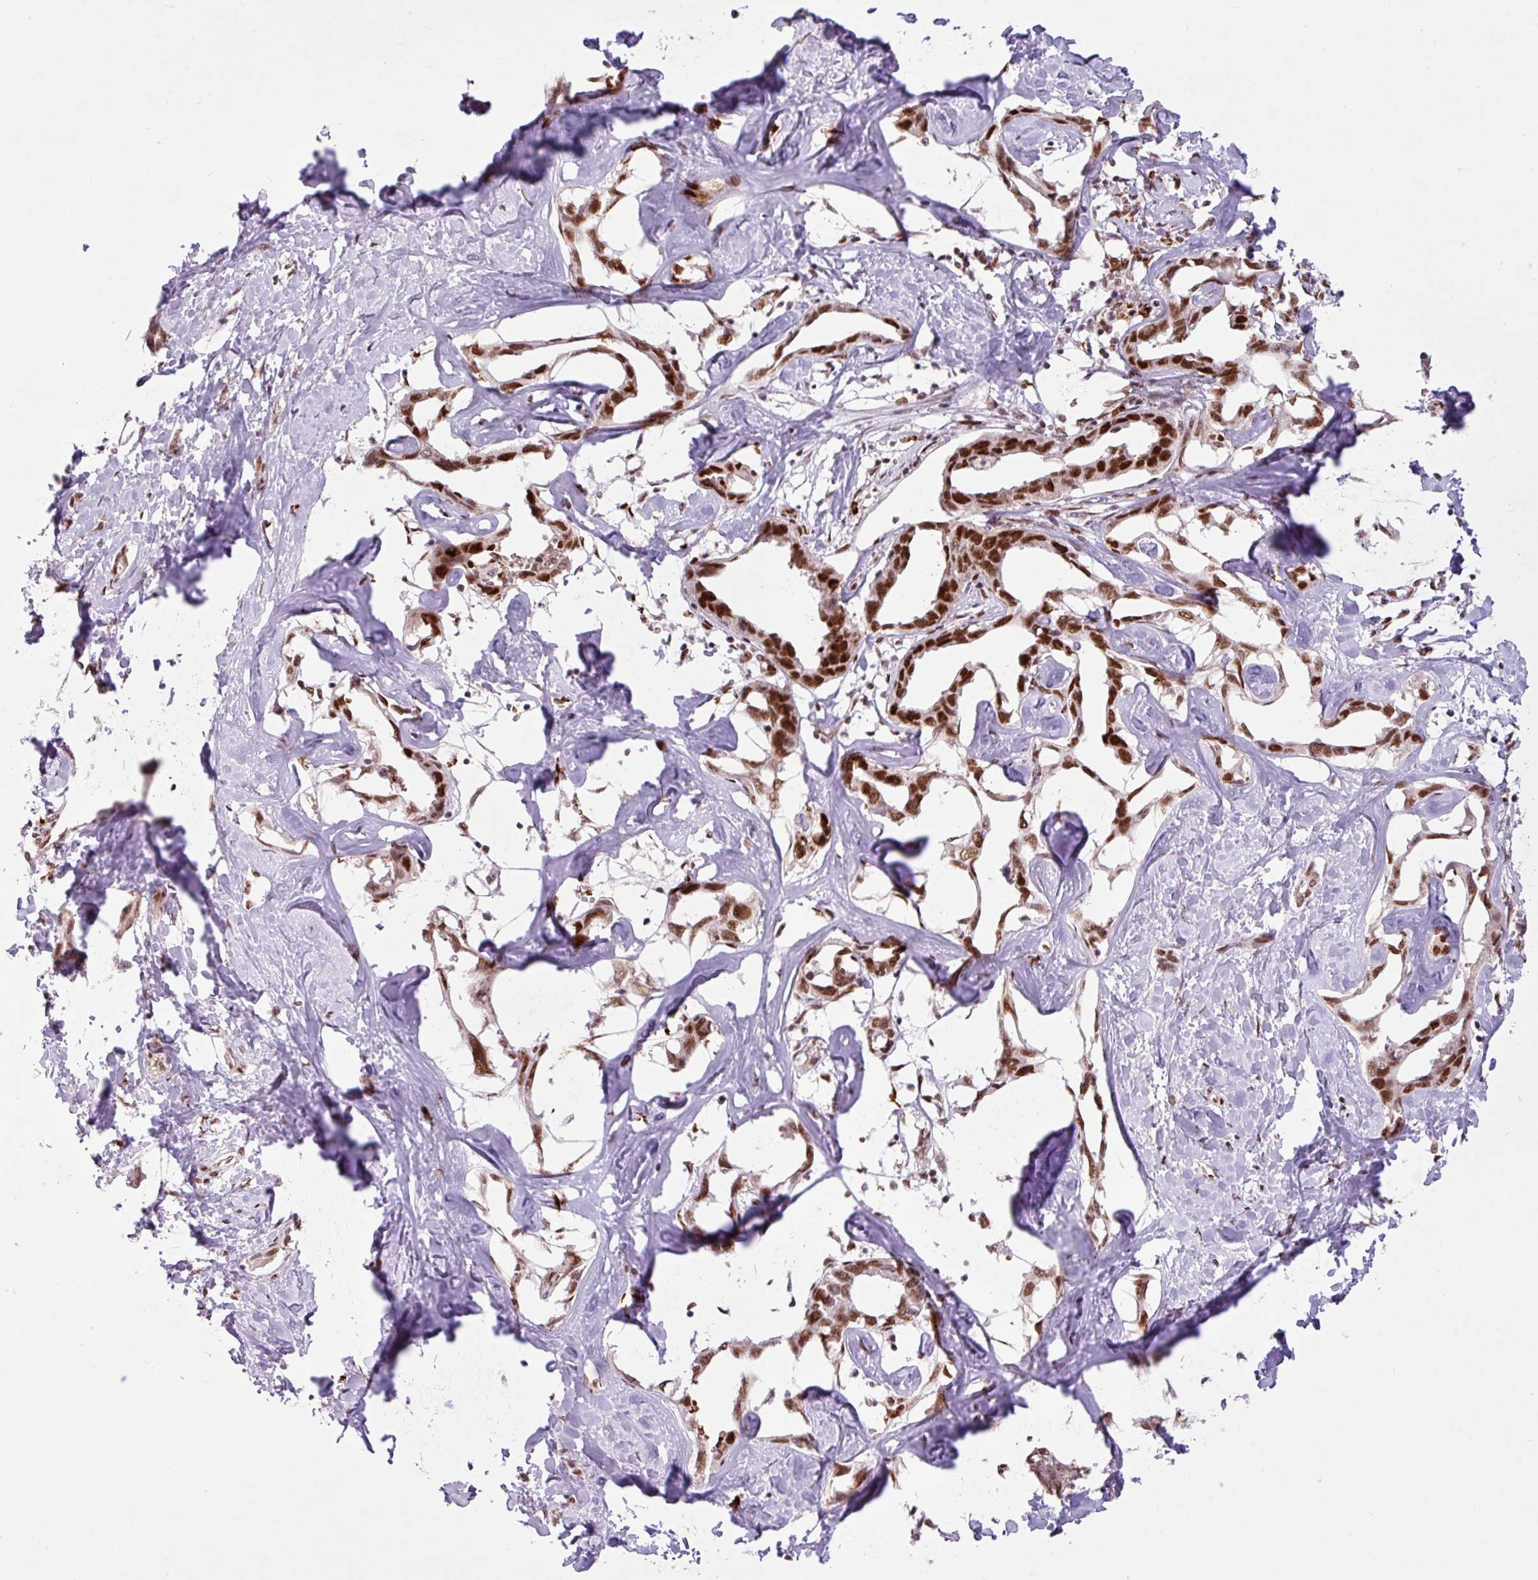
{"staining": {"intensity": "strong", "quantity": ">75%", "location": "nuclear"}, "tissue": "liver cancer", "cell_type": "Tumor cells", "image_type": "cancer", "snomed": [{"axis": "morphology", "description": "Cholangiocarcinoma"}, {"axis": "topography", "description": "Liver"}], "caption": "The immunohistochemical stain labels strong nuclear staining in tumor cells of liver cholangiocarcinoma tissue.", "gene": "PRDM5", "patient": {"sex": "male", "age": 59}}